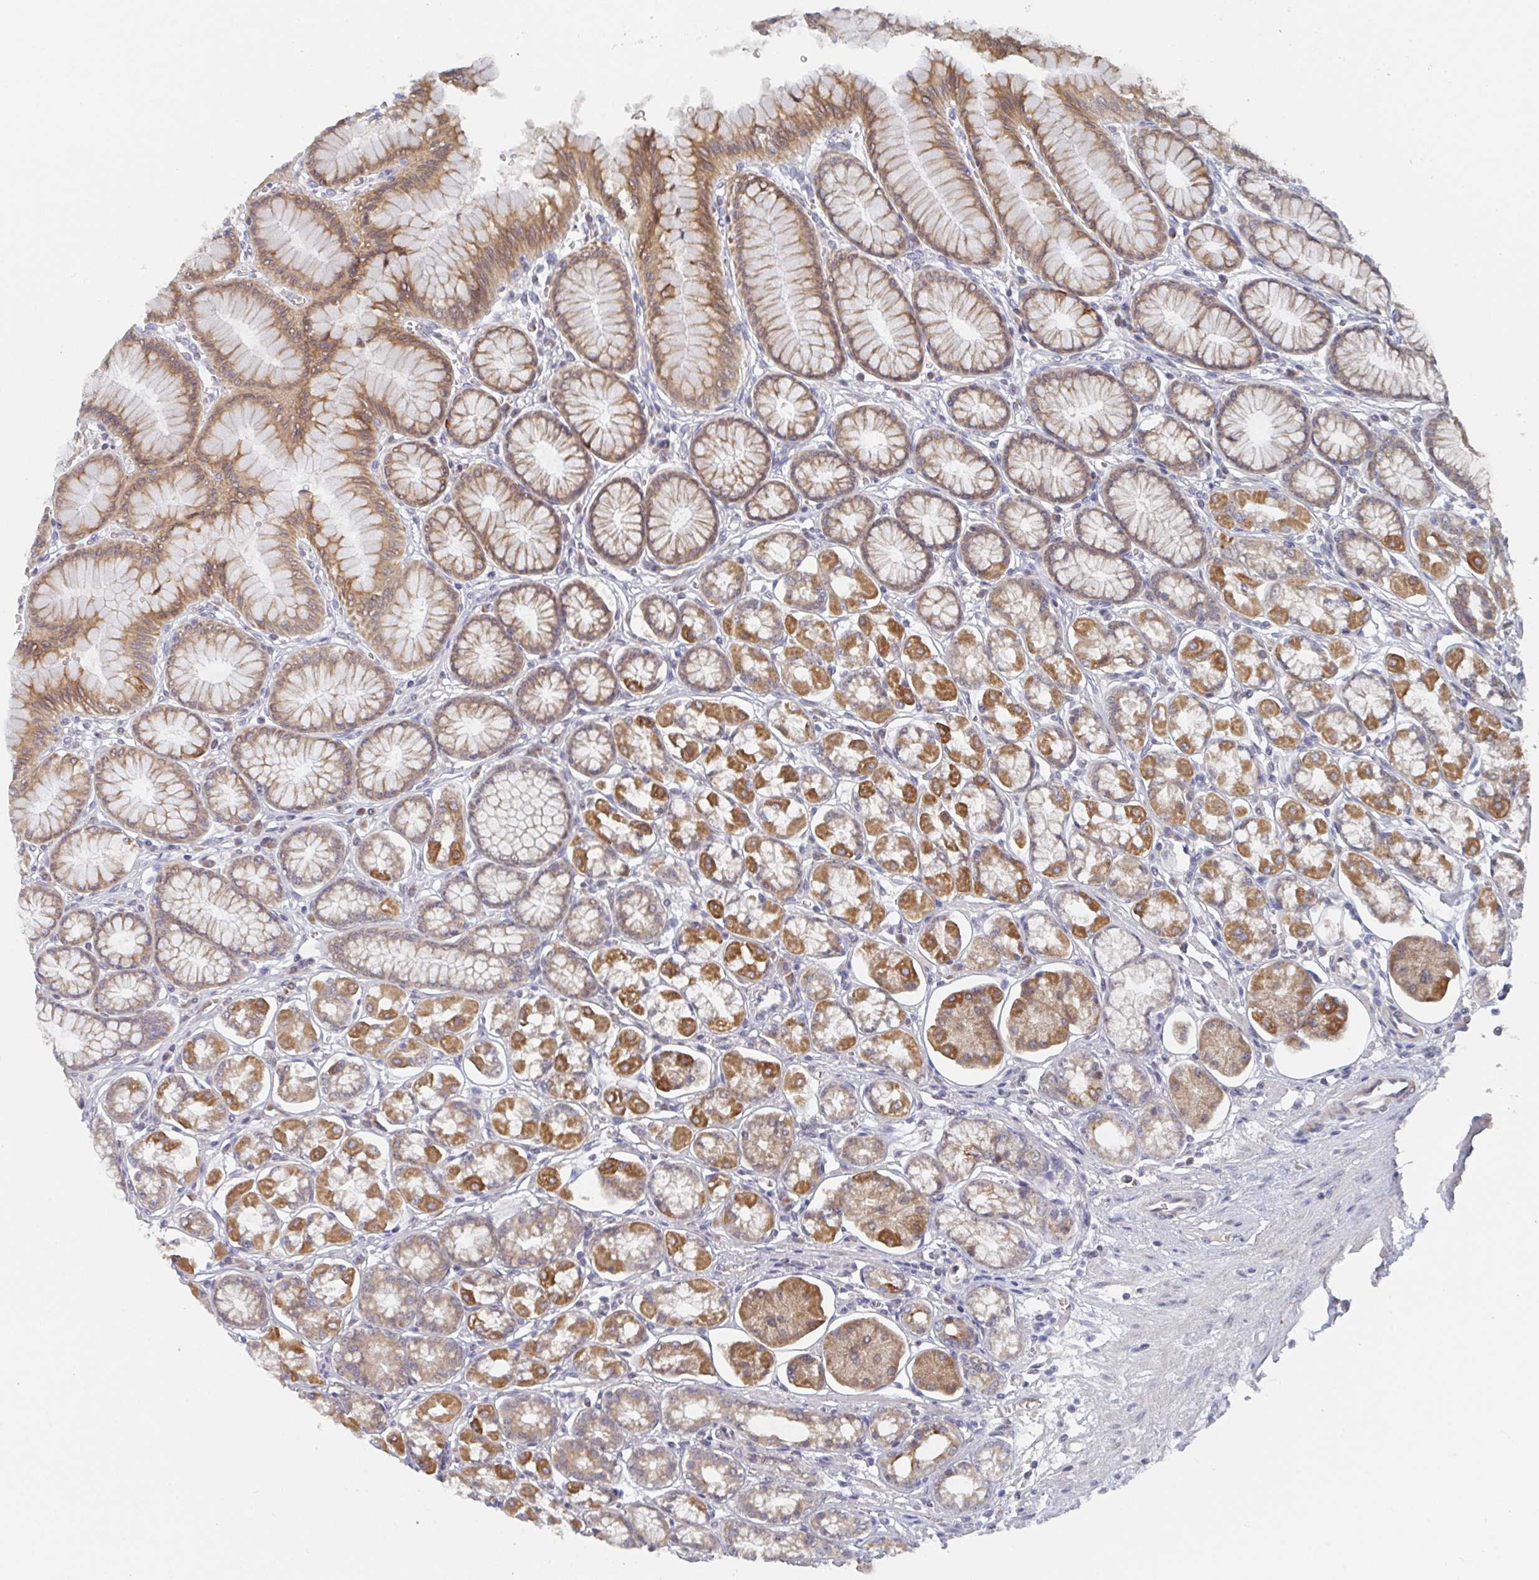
{"staining": {"intensity": "moderate", "quantity": ">75%", "location": "cytoplasmic/membranous"}, "tissue": "stomach", "cell_type": "Glandular cells", "image_type": "normal", "snomed": [{"axis": "morphology", "description": "Normal tissue, NOS"}, {"axis": "topography", "description": "Stomach"}, {"axis": "topography", "description": "Stomach, lower"}], "caption": "Glandular cells display moderate cytoplasmic/membranous positivity in about >75% of cells in unremarkable stomach.", "gene": "ELOVL1", "patient": {"sex": "male", "age": 76}}